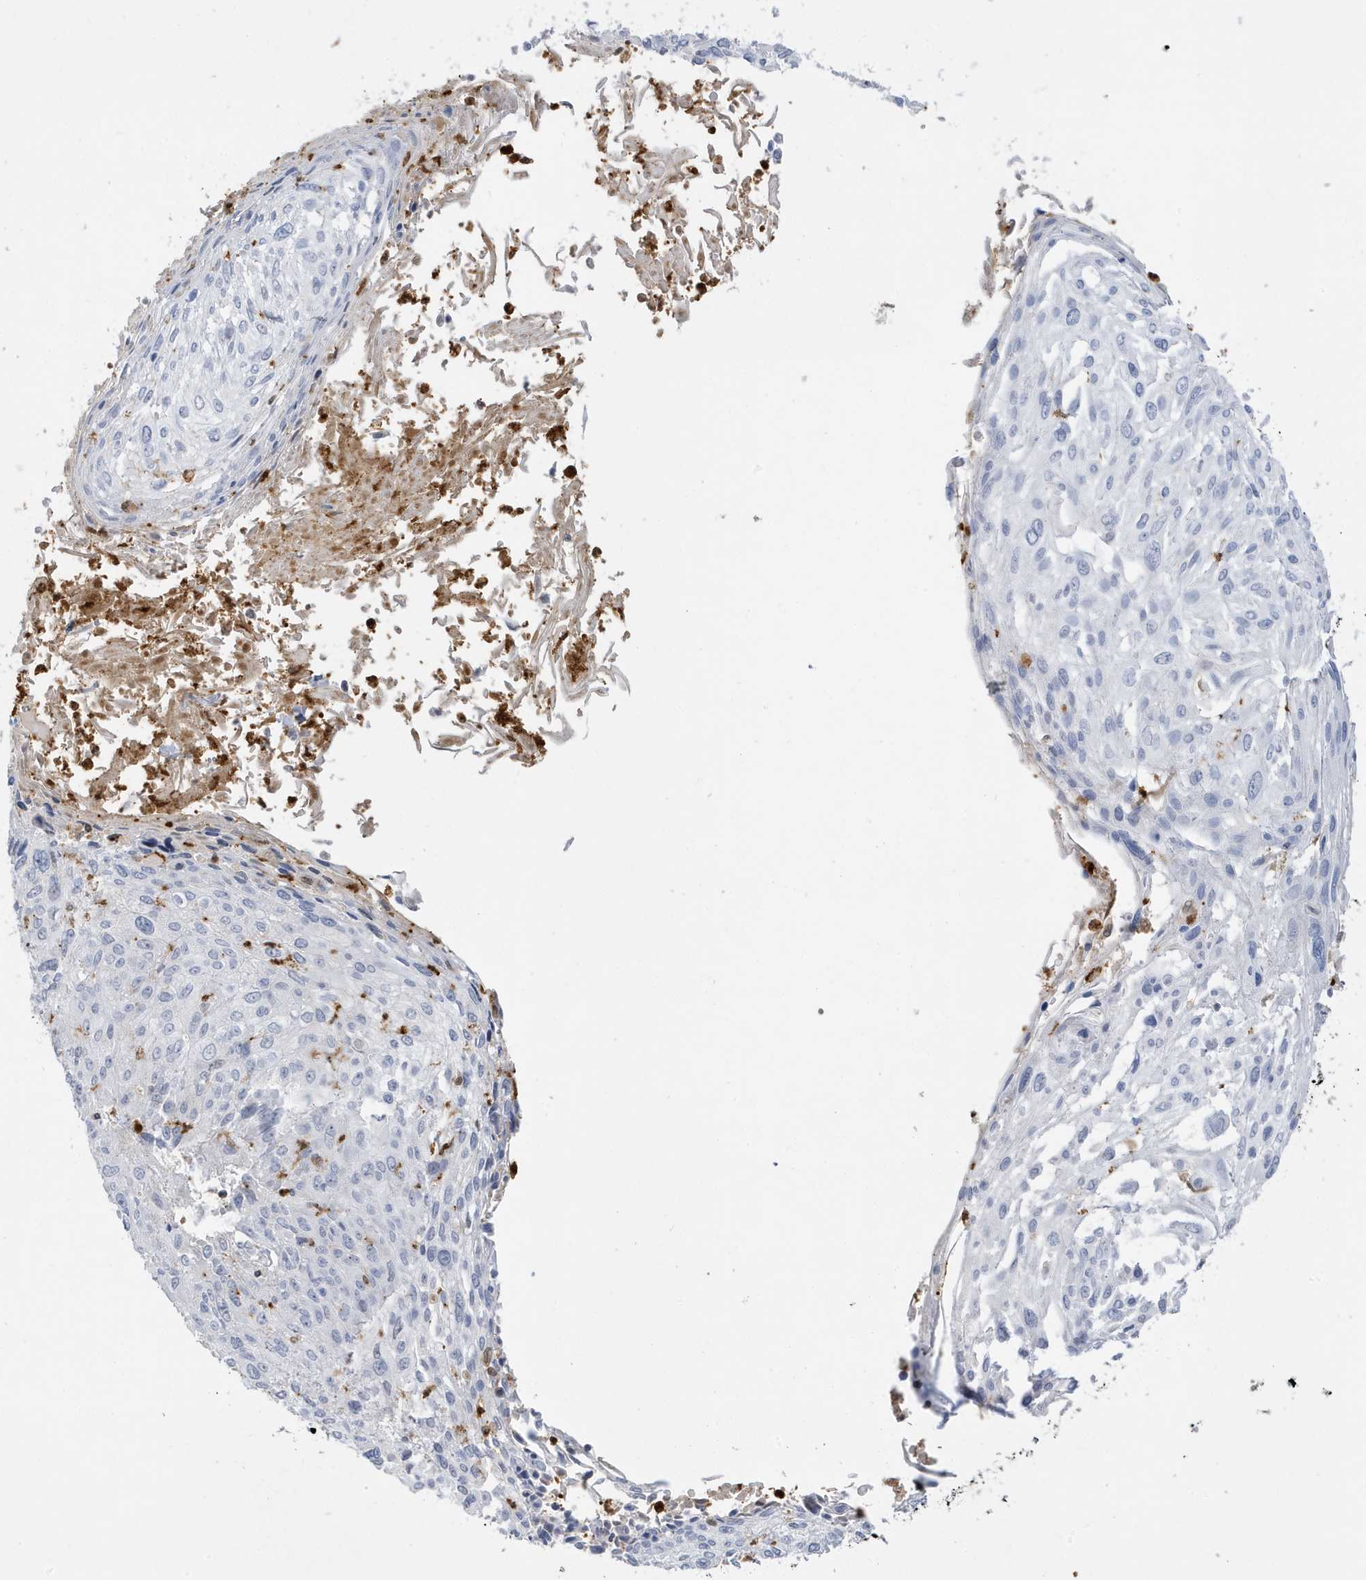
{"staining": {"intensity": "negative", "quantity": "none", "location": "none"}, "tissue": "cervical cancer", "cell_type": "Tumor cells", "image_type": "cancer", "snomed": [{"axis": "morphology", "description": "Squamous cell carcinoma, NOS"}, {"axis": "topography", "description": "Cervix"}], "caption": "A high-resolution micrograph shows immunohistochemistry staining of cervical squamous cell carcinoma, which reveals no significant expression in tumor cells.", "gene": "GCA", "patient": {"sex": "female", "age": 51}}